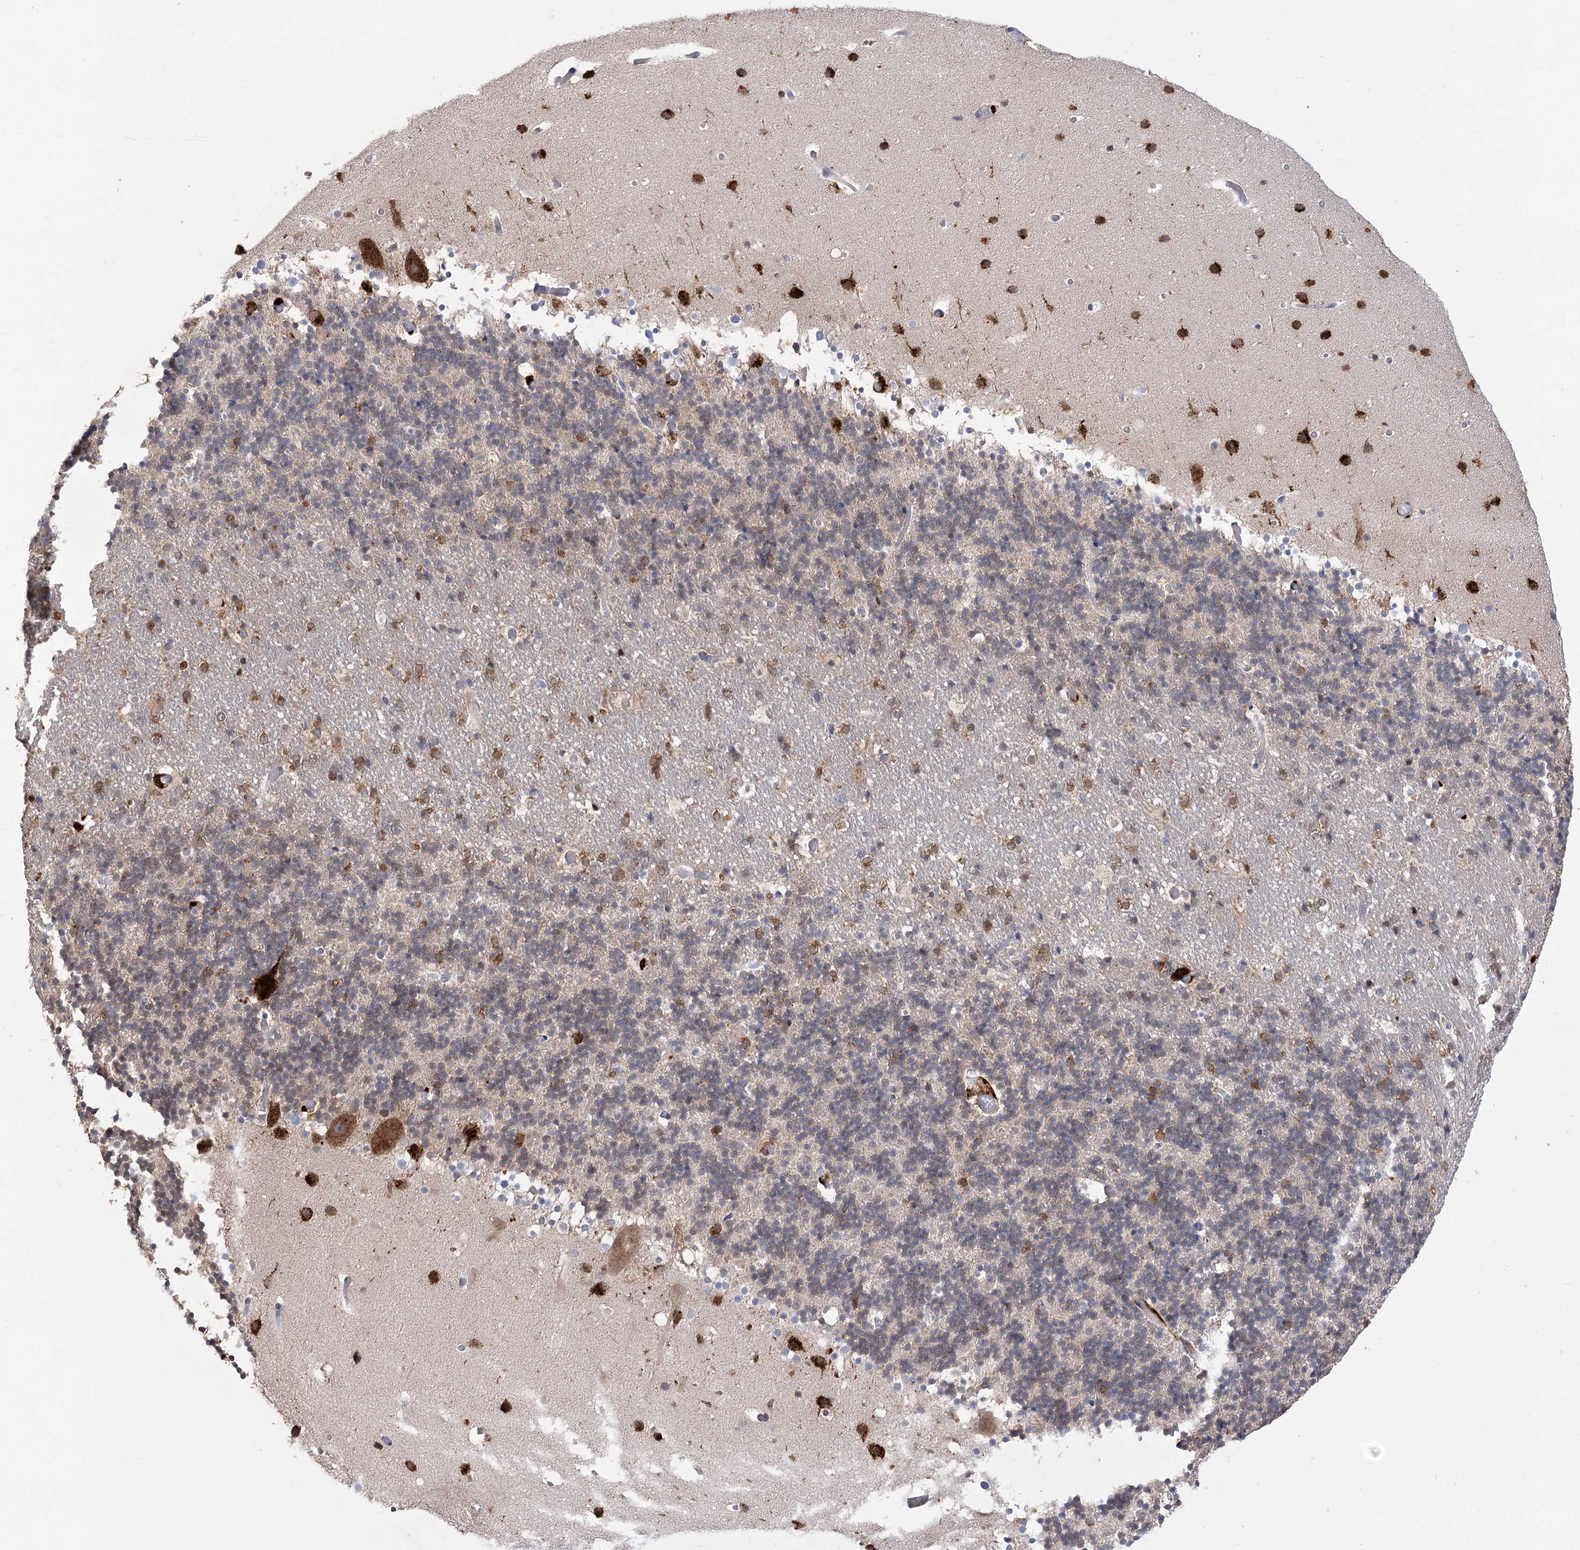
{"staining": {"intensity": "moderate", "quantity": "<25%", "location": "cytoplasmic/membranous,nuclear"}, "tissue": "cerebellum", "cell_type": "Cells in granular layer", "image_type": "normal", "snomed": [{"axis": "morphology", "description": "Normal tissue, NOS"}, {"axis": "topography", "description": "Cerebellum"}], "caption": "Cerebellum stained with DAB IHC displays low levels of moderate cytoplasmic/membranous,nuclear expression in approximately <25% of cells in granular layer. (DAB = brown stain, brightfield microscopy at high magnification).", "gene": "SIAE", "patient": {"sex": "male", "age": 57}}